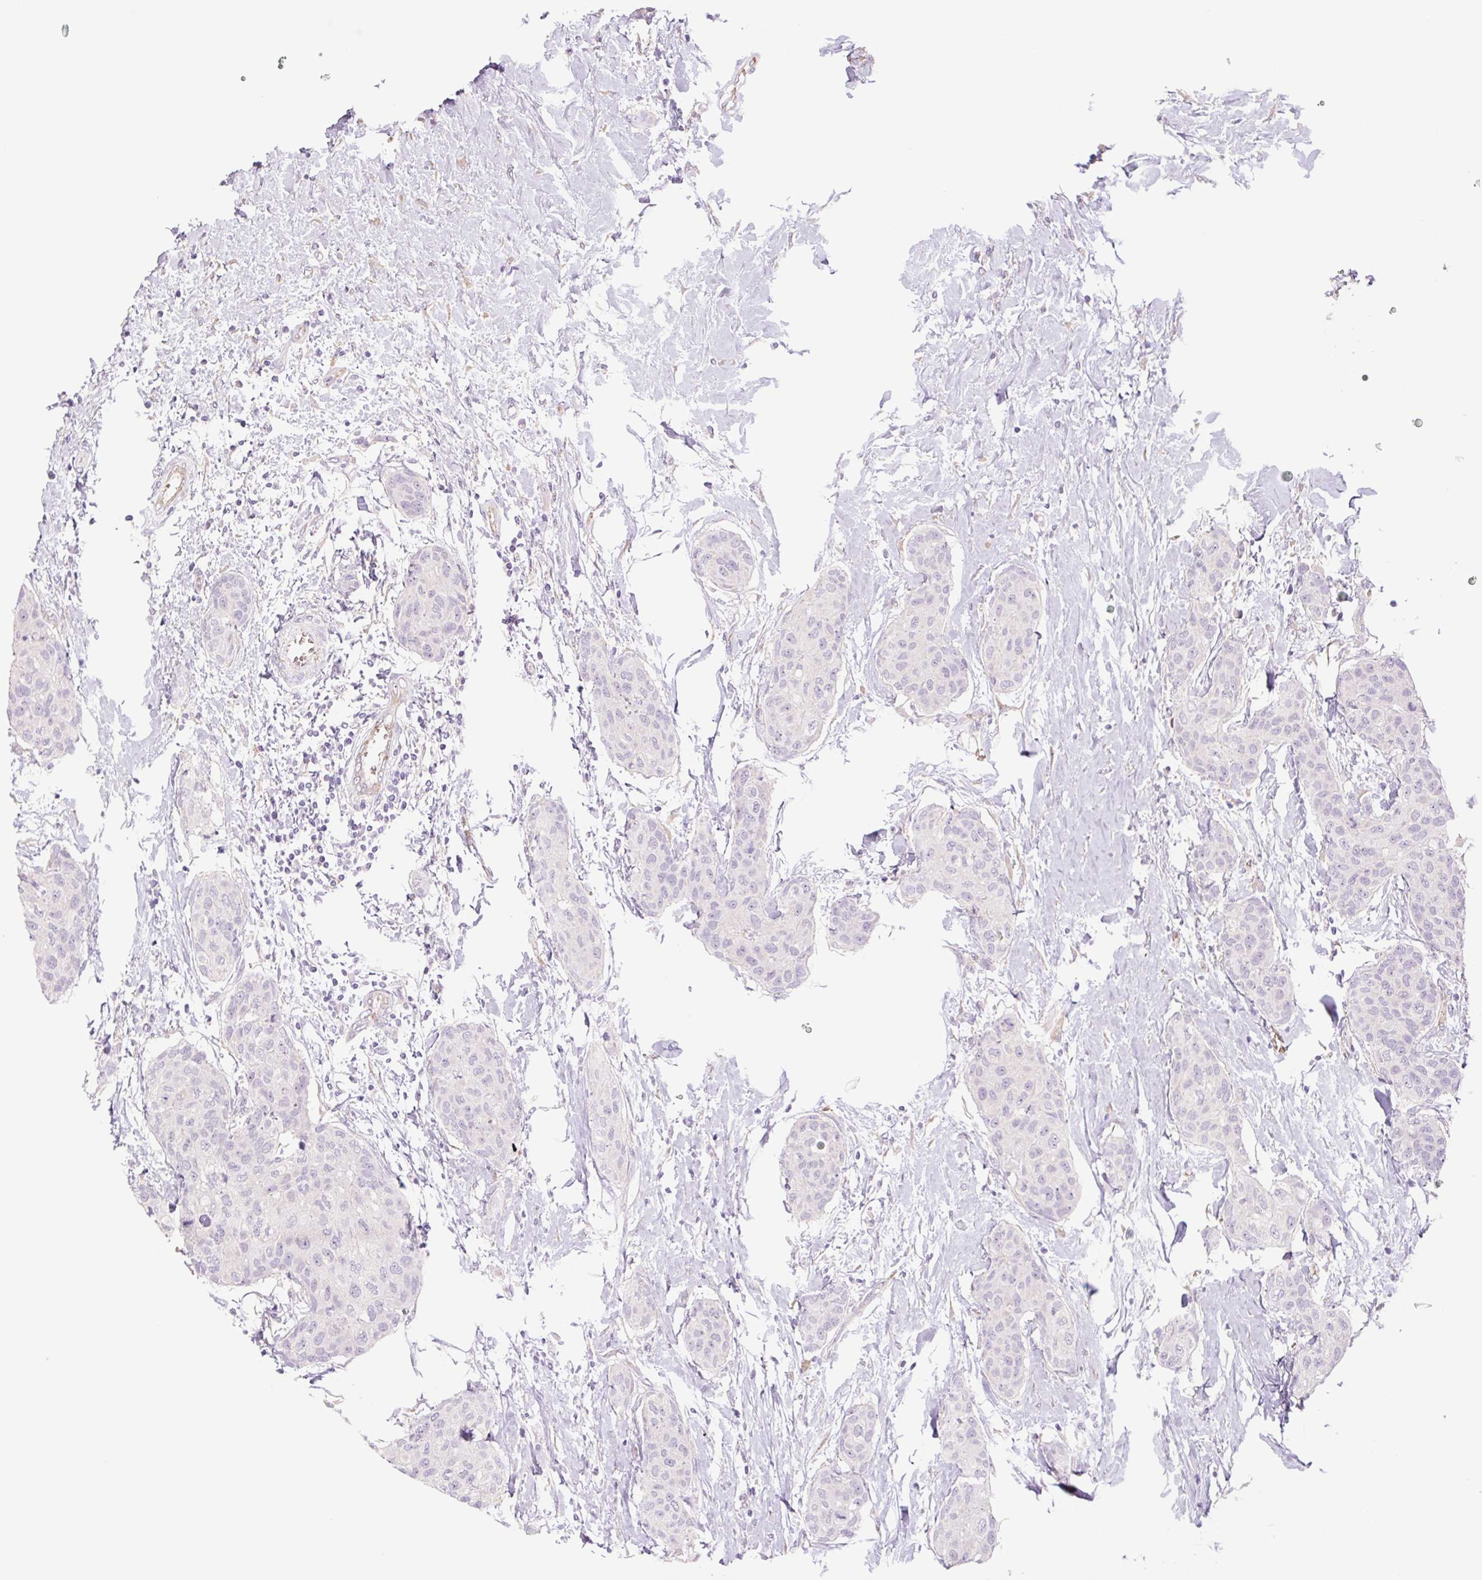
{"staining": {"intensity": "negative", "quantity": "none", "location": "none"}, "tissue": "breast cancer", "cell_type": "Tumor cells", "image_type": "cancer", "snomed": [{"axis": "morphology", "description": "Duct carcinoma"}, {"axis": "topography", "description": "Breast"}], "caption": "This is a photomicrograph of IHC staining of breast infiltrating ductal carcinoma, which shows no staining in tumor cells.", "gene": "IGFL3", "patient": {"sex": "female", "age": 80}}